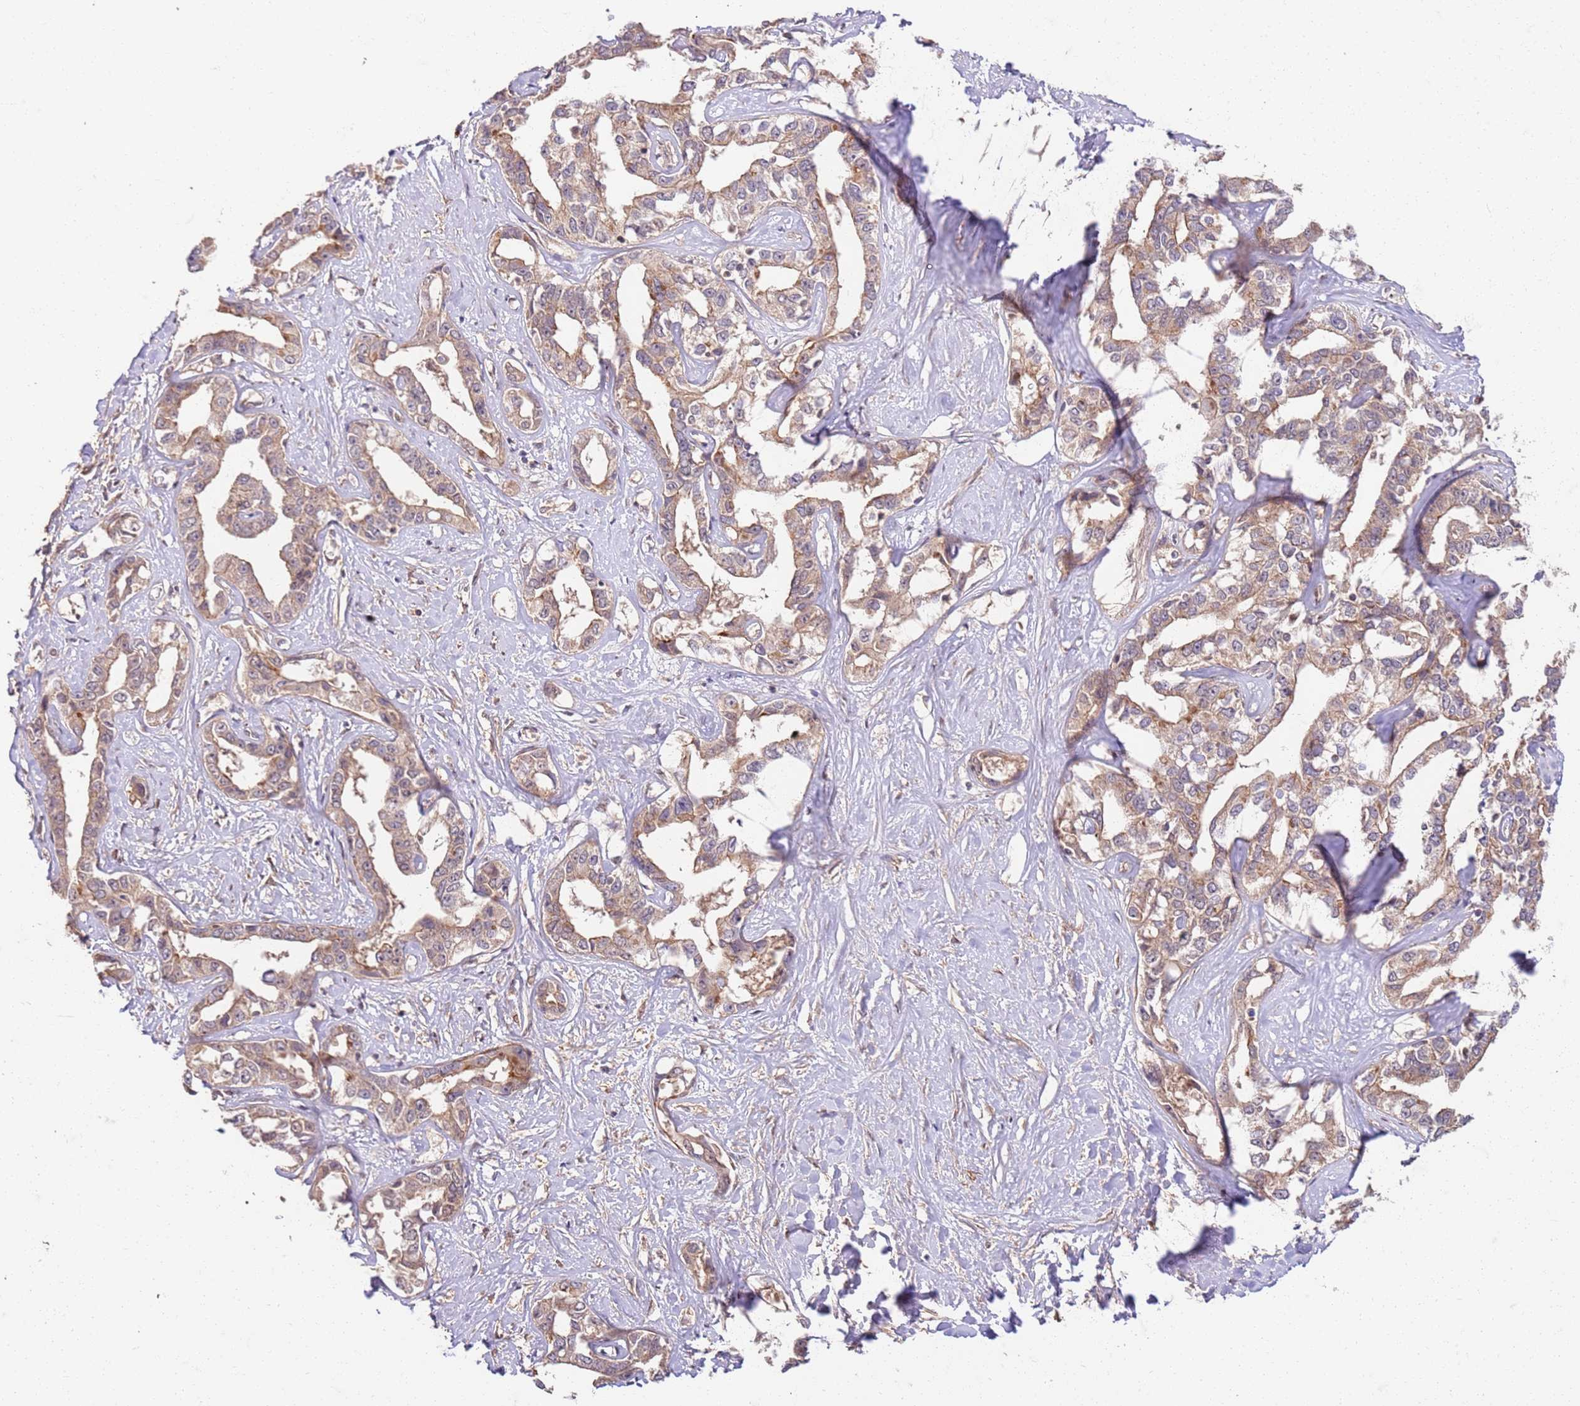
{"staining": {"intensity": "weak", "quantity": "25%-75%", "location": "cytoplasmic/membranous"}, "tissue": "liver cancer", "cell_type": "Tumor cells", "image_type": "cancer", "snomed": [{"axis": "morphology", "description": "Cholangiocarcinoma"}, {"axis": "topography", "description": "Liver"}], "caption": "This photomicrograph displays immunohistochemistry (IHC) staining of liver cancer, with low weak cytoplasmic/membranous staining in approximately 25%-75% of tumor cells.", "gene": "UBE3A", "patient": {"sex": "male", "age": 59}}